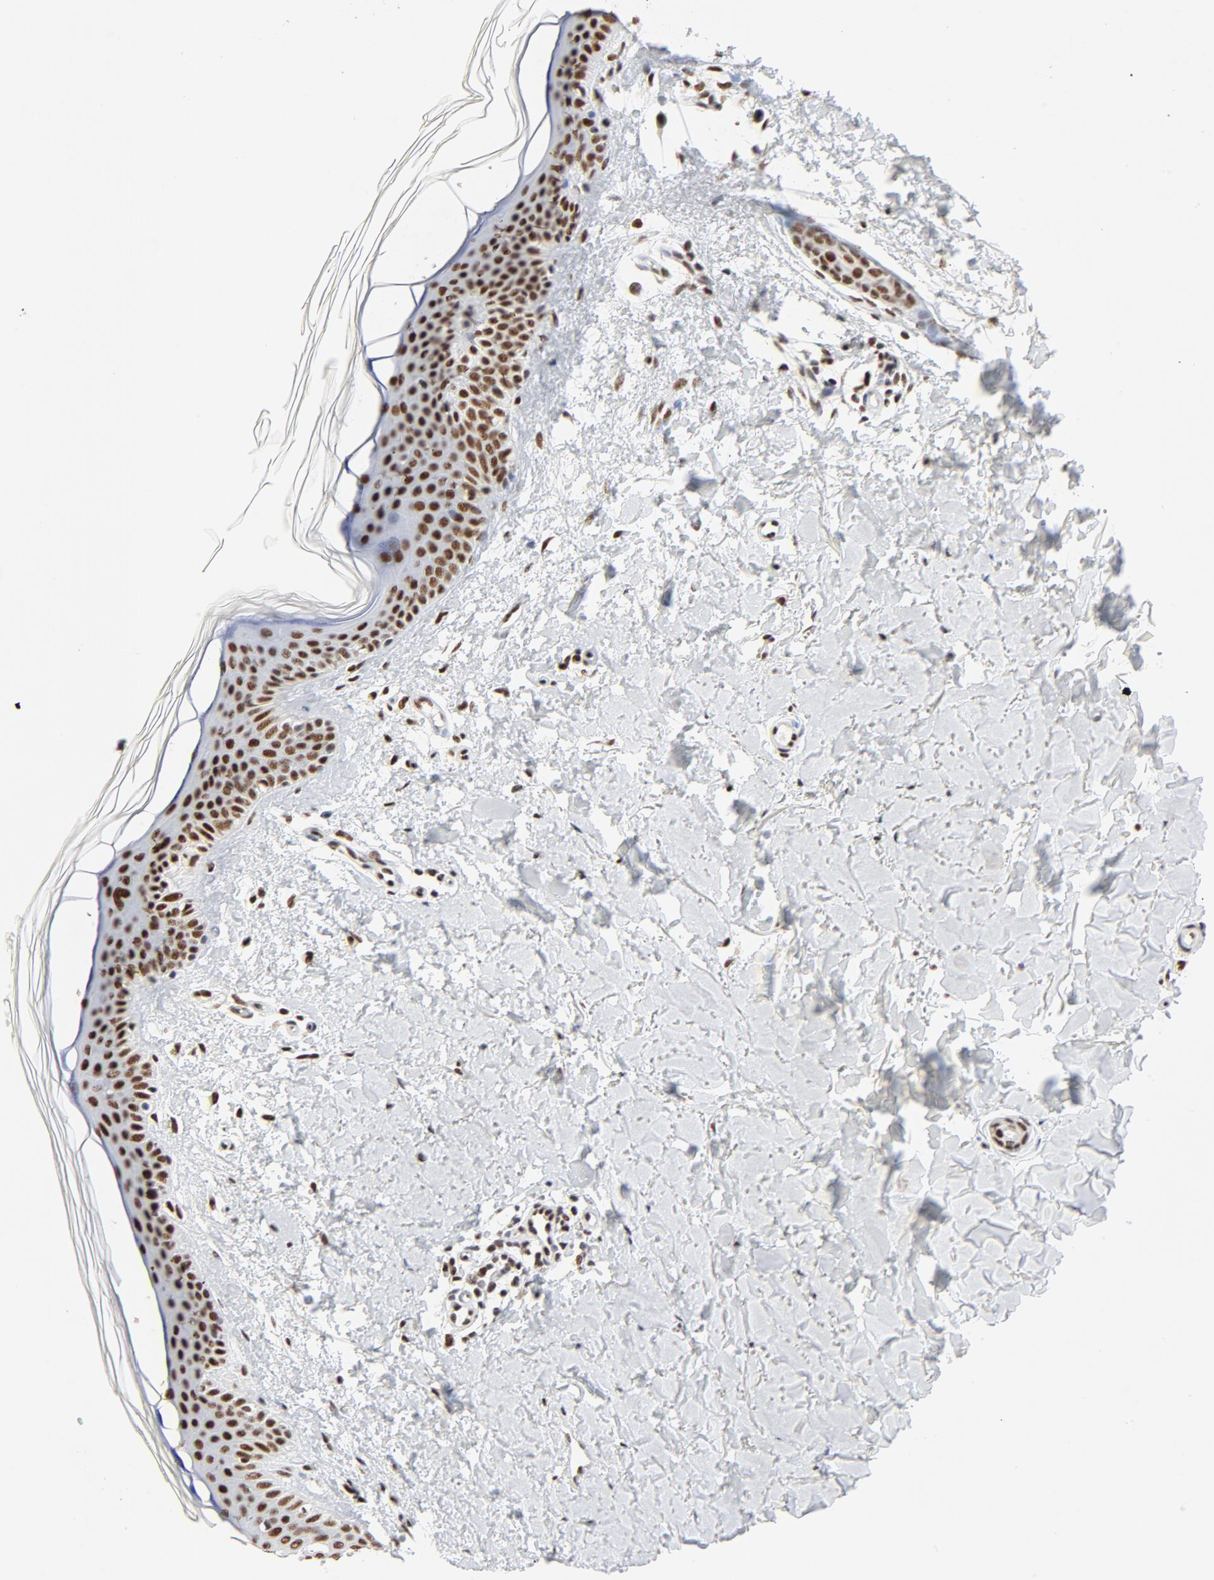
{"staining": {"intensity": "strong", "quantity": ">75%", "location": "nuclear"}, "tissue": "skin", "cell_type": "Fibroblasts", "image_type": "normal", "snomed": [{"axis": "morphology", "description": "Normal tissue, NOS"}, {"axis": "topography", "description": "Skin"}], "caption": "Immunohistochemistry (IHC) (DAB) staining of unremarkable skin reveals strong nuclear protein positivity in about >75% of fibroblasts. (Brightfield microscopy of DAB IHC at high magnification).", "gene": "GTF2H1", "patient": {"sex": "female", "age": 56}}